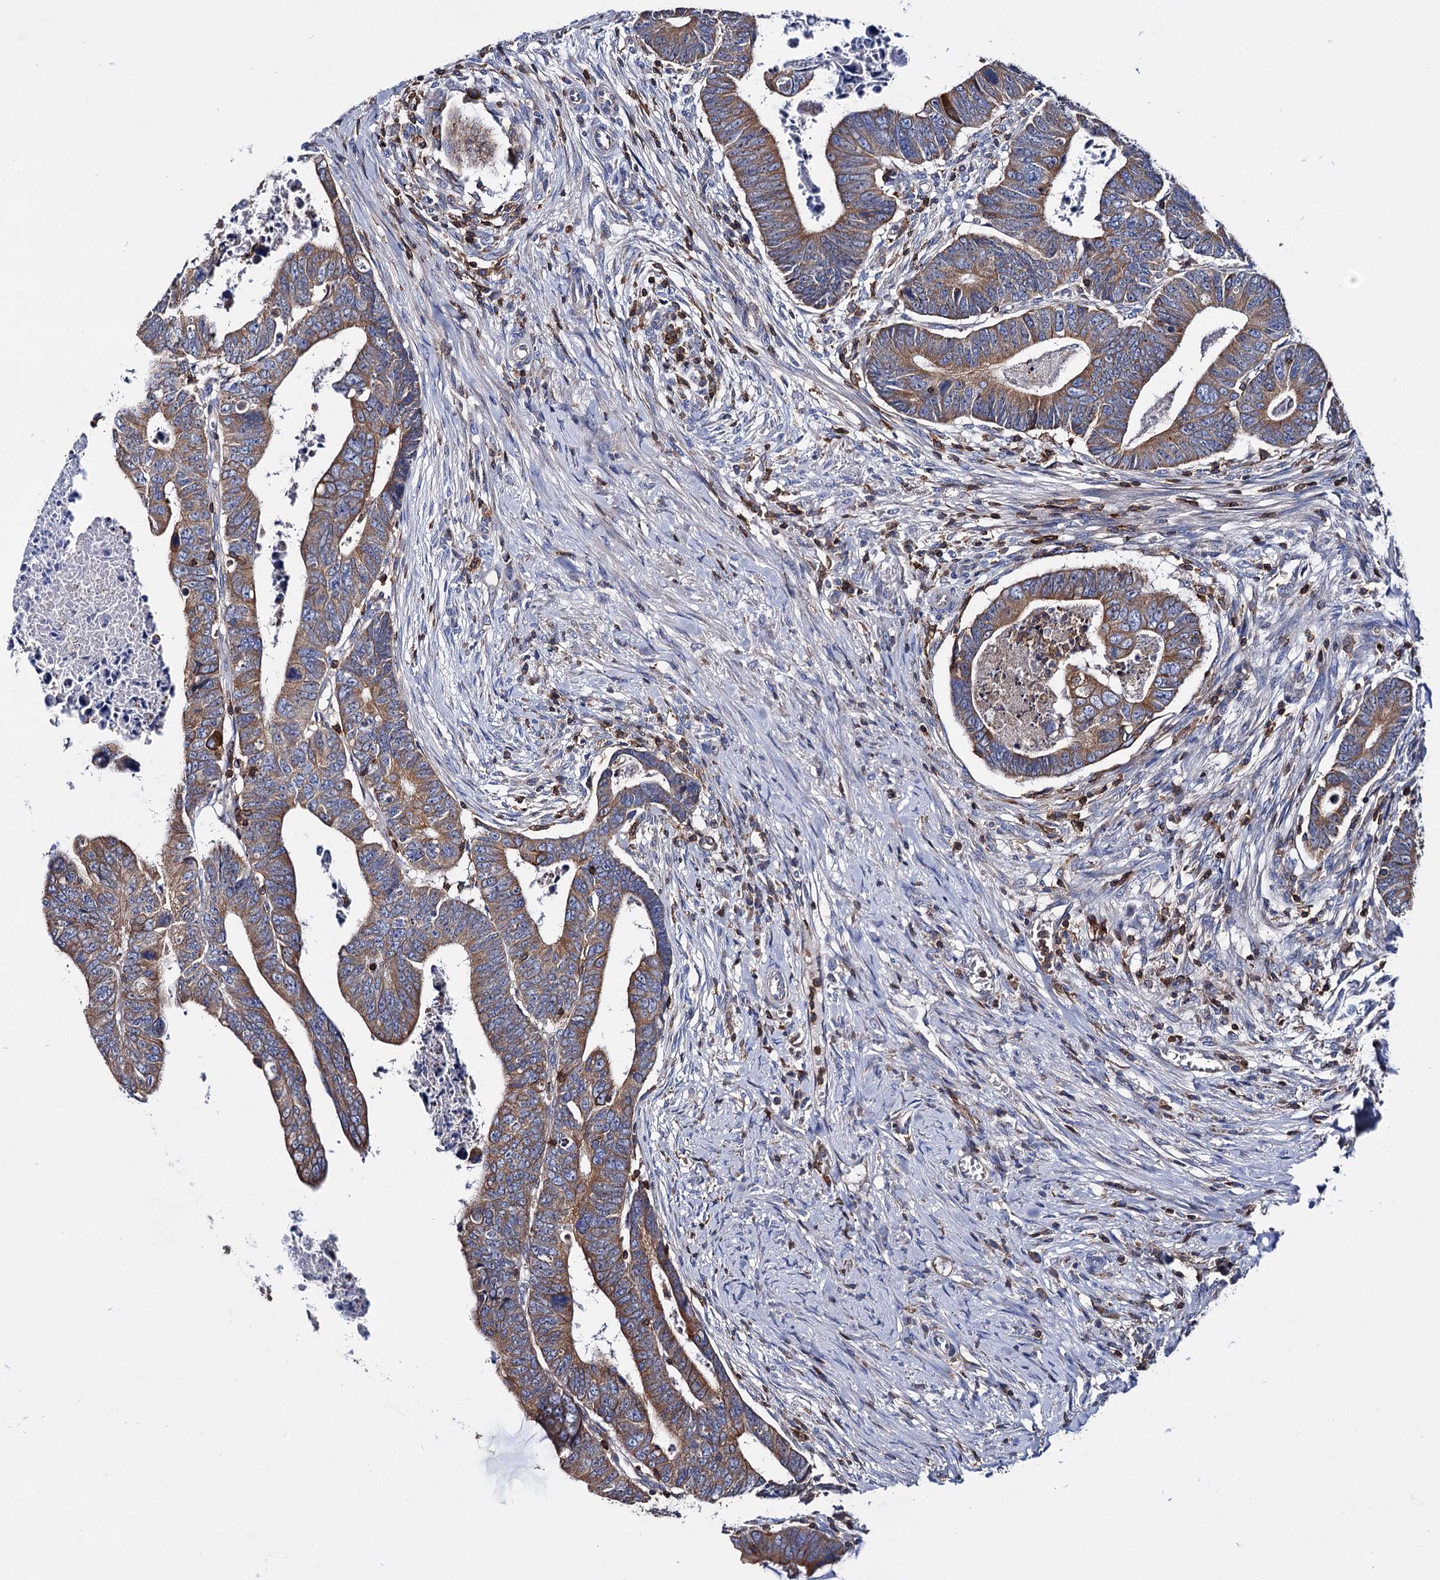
{"staining": {"intensity": "moderate", "quantity": ">75%", "location": "cytoplasmic/membranous"}, "tissue": "colorectal cancer", "cell_type": "Tumor cells", "image_type": "cancer", "snomed": [{"axis": "morphology", "description": "Normal tissue, NOS"}, {"axis": "morphology", "description": "Adenocarcinoma, NOS"}, {"axis": "topography", "description": "Rectum"}], "caption": "This image reveals colorectal adenocarcinoma stained with immunohistochemistry to label a protein in brown. The cytoplasmic/membranous of tumor cells show moderate positivity for the protein. Nuclei are counter-stained blue.", "gene": "UBASH3B", "patient": {"sex": "female", "age": 65}}